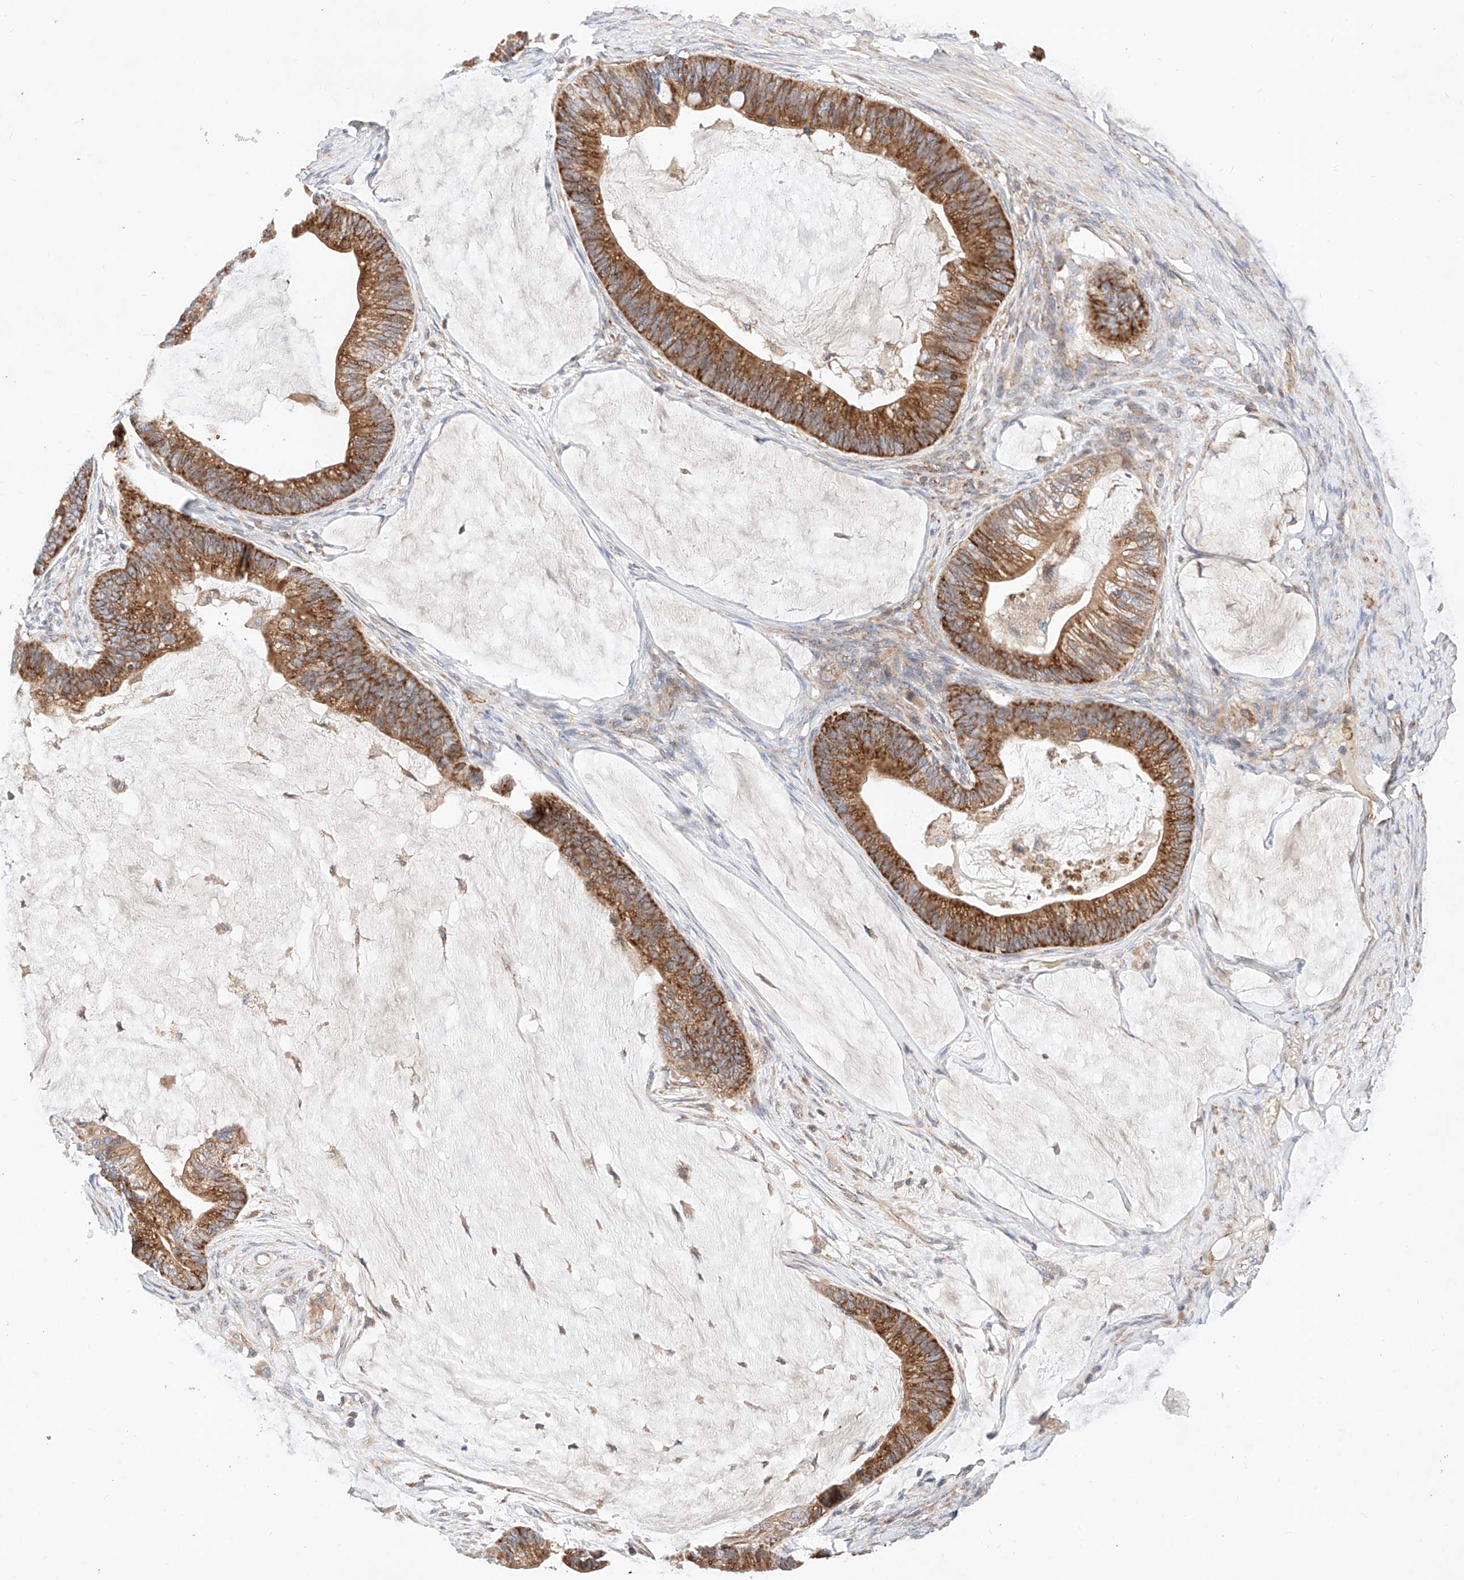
{"staining": {"intensity": "strong", "quantity": ">75%", "location": "cytoplasmic/membranous"}, "tissue": "ovarian cancer", "cell_type": "Tumor cells", "image_type": "cancer", "snomed": [{"axis": "morphology", "description": "Cystadenocarcinoma, mucinous, NOS"}, {"axis": "topography", "description": "Ovary"}], "caption": "An image of mucinous cystadenocarcinoma (ovarian) stained for a protein exhibits strong cytoplasmic/membranous brown staining in tumor cells.", "gene": "NR1D1", "patient": {"sex": "female", "age": 61}}